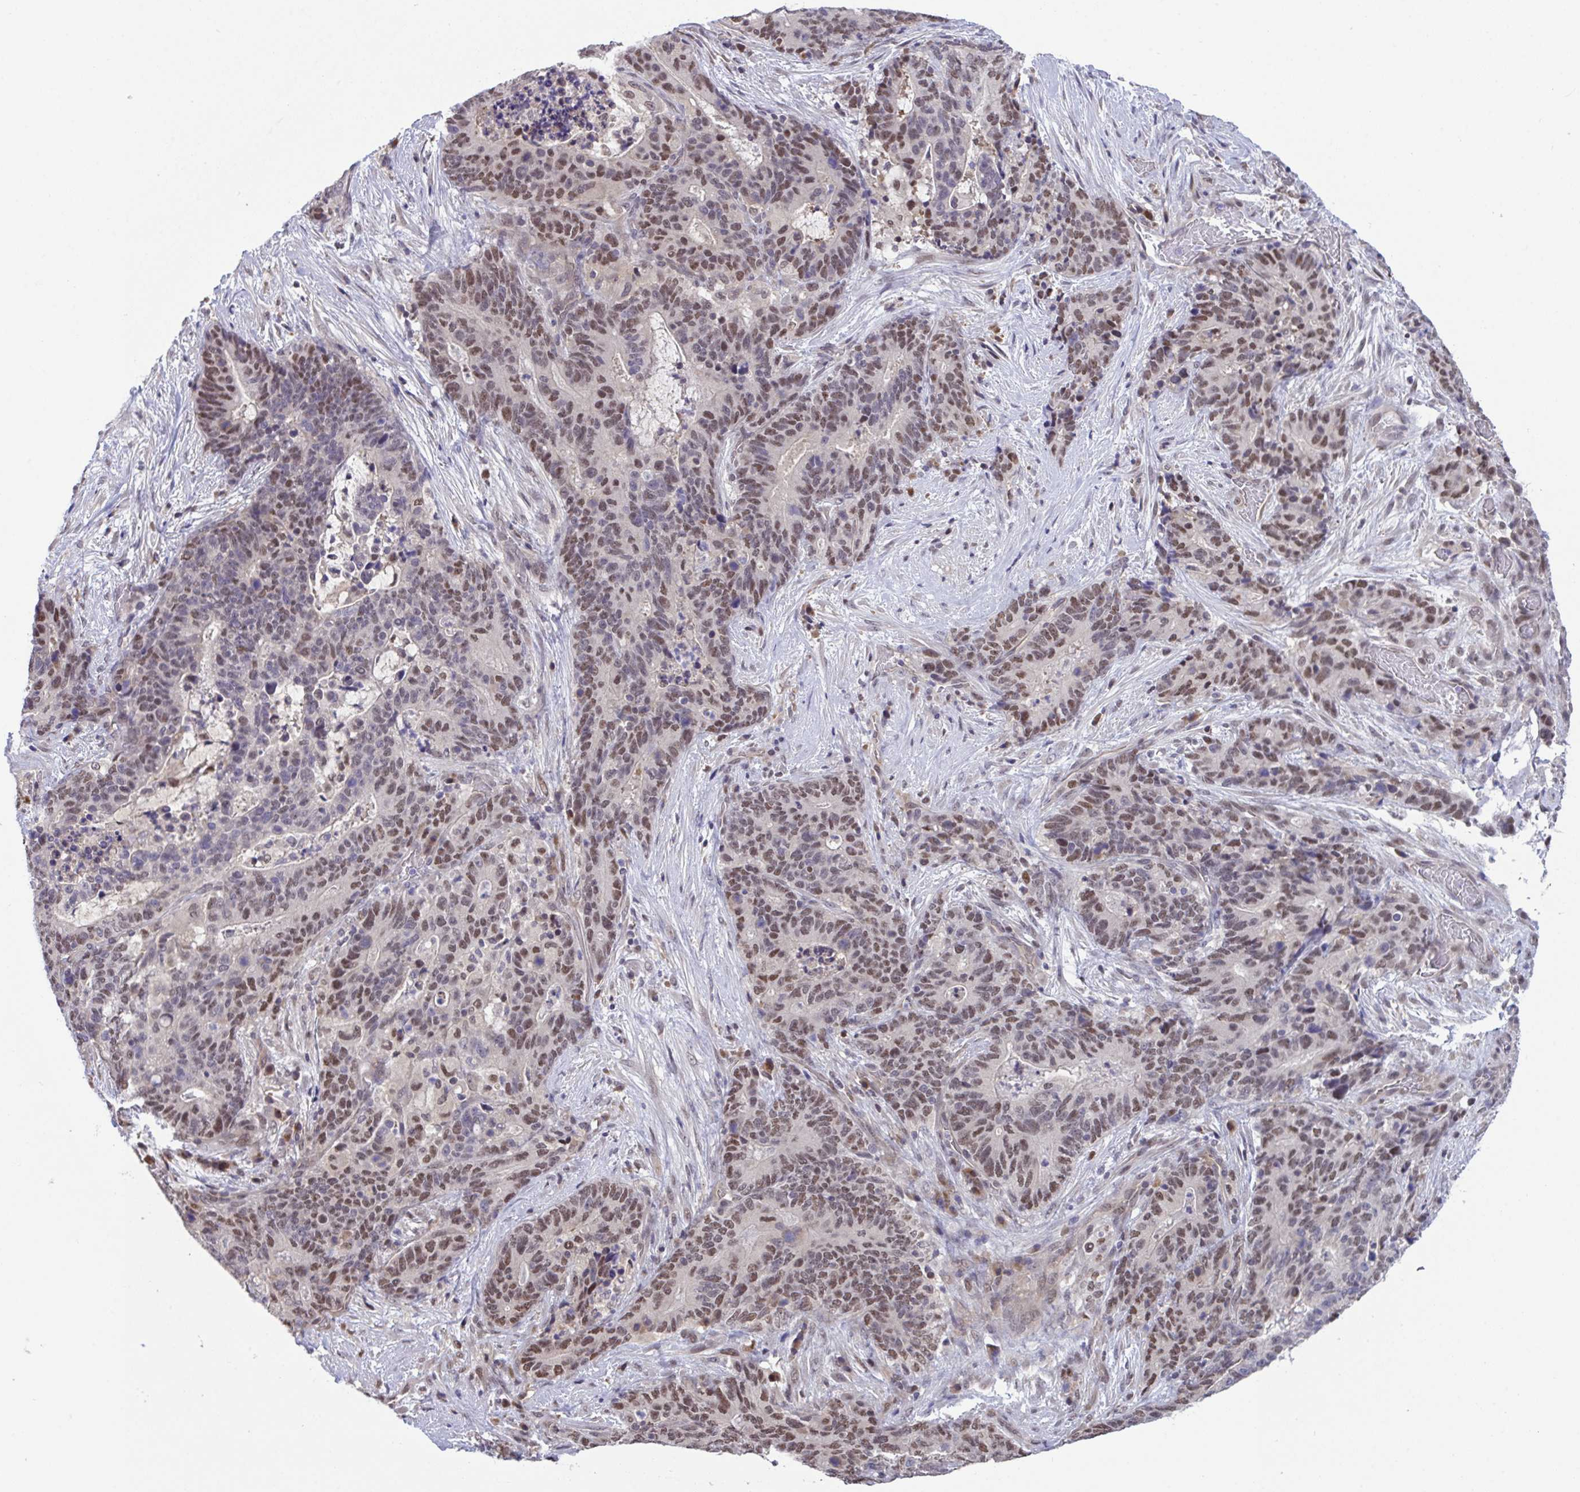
{"staining": {"intensity": "moderate", "quantity": ">75%", "location": "nuclear"}, "tissue": "stomach cancer", "cell_type": "Tumor cells", "image_type": "cancer", "snomed": [{"axis": "morphology", "description": "Normal tissue, NOS"}, {"axis": "morphology", "description": "Adenocarcinoma, NOS"}, {"axis": "topography", "description": "Stomach"}], "caption": "Approximately >75% of tumor cells in human stomach adenocarcinoma show moderate nuclear protein positivity as visualized by brown immunohistochemical staining.", "gene": "ZNF444", "patient": {"sex": "female", "age": 64}}